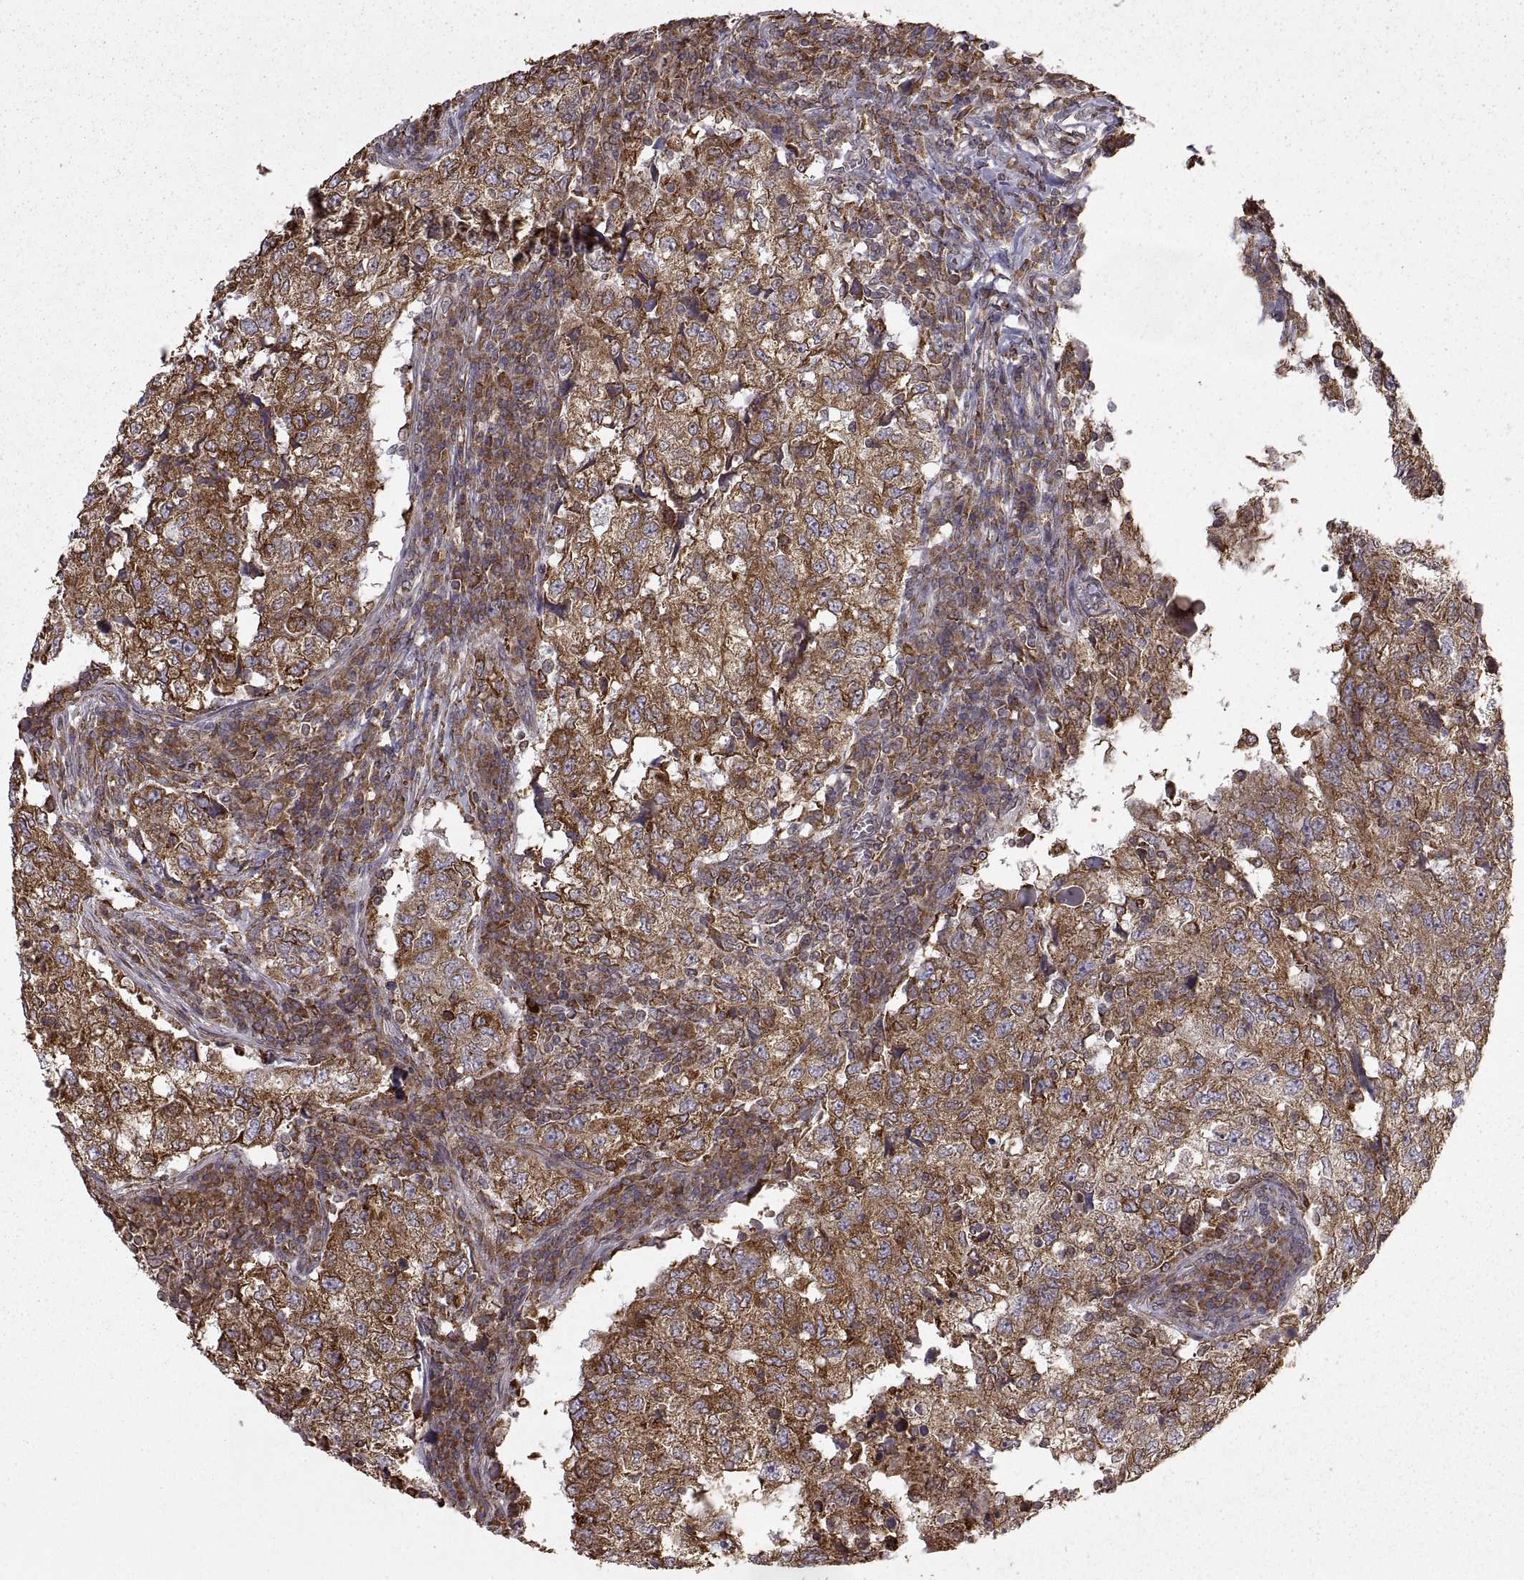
{"staining": {"intensity": "moderate", "quantity": ">75%", "location": "cytoplasmic/membranous"}, "tissue": "breast cancer", "cell_type": "Tumor cells", "image_type": "cancer", "snomed": [{"axis": "morphology", "description": "Duct carcinoma"}, {"axis": "topography", "description": "Breast"}], "caption": "Breast cancer was stained to show a protein in brown. There is medium levels of moderate cytoplasmic/membranous positivity in approximately >75% of tumor cells.", "gene": "PDIA3", "patient": {"sex": "female", "age": 30}}